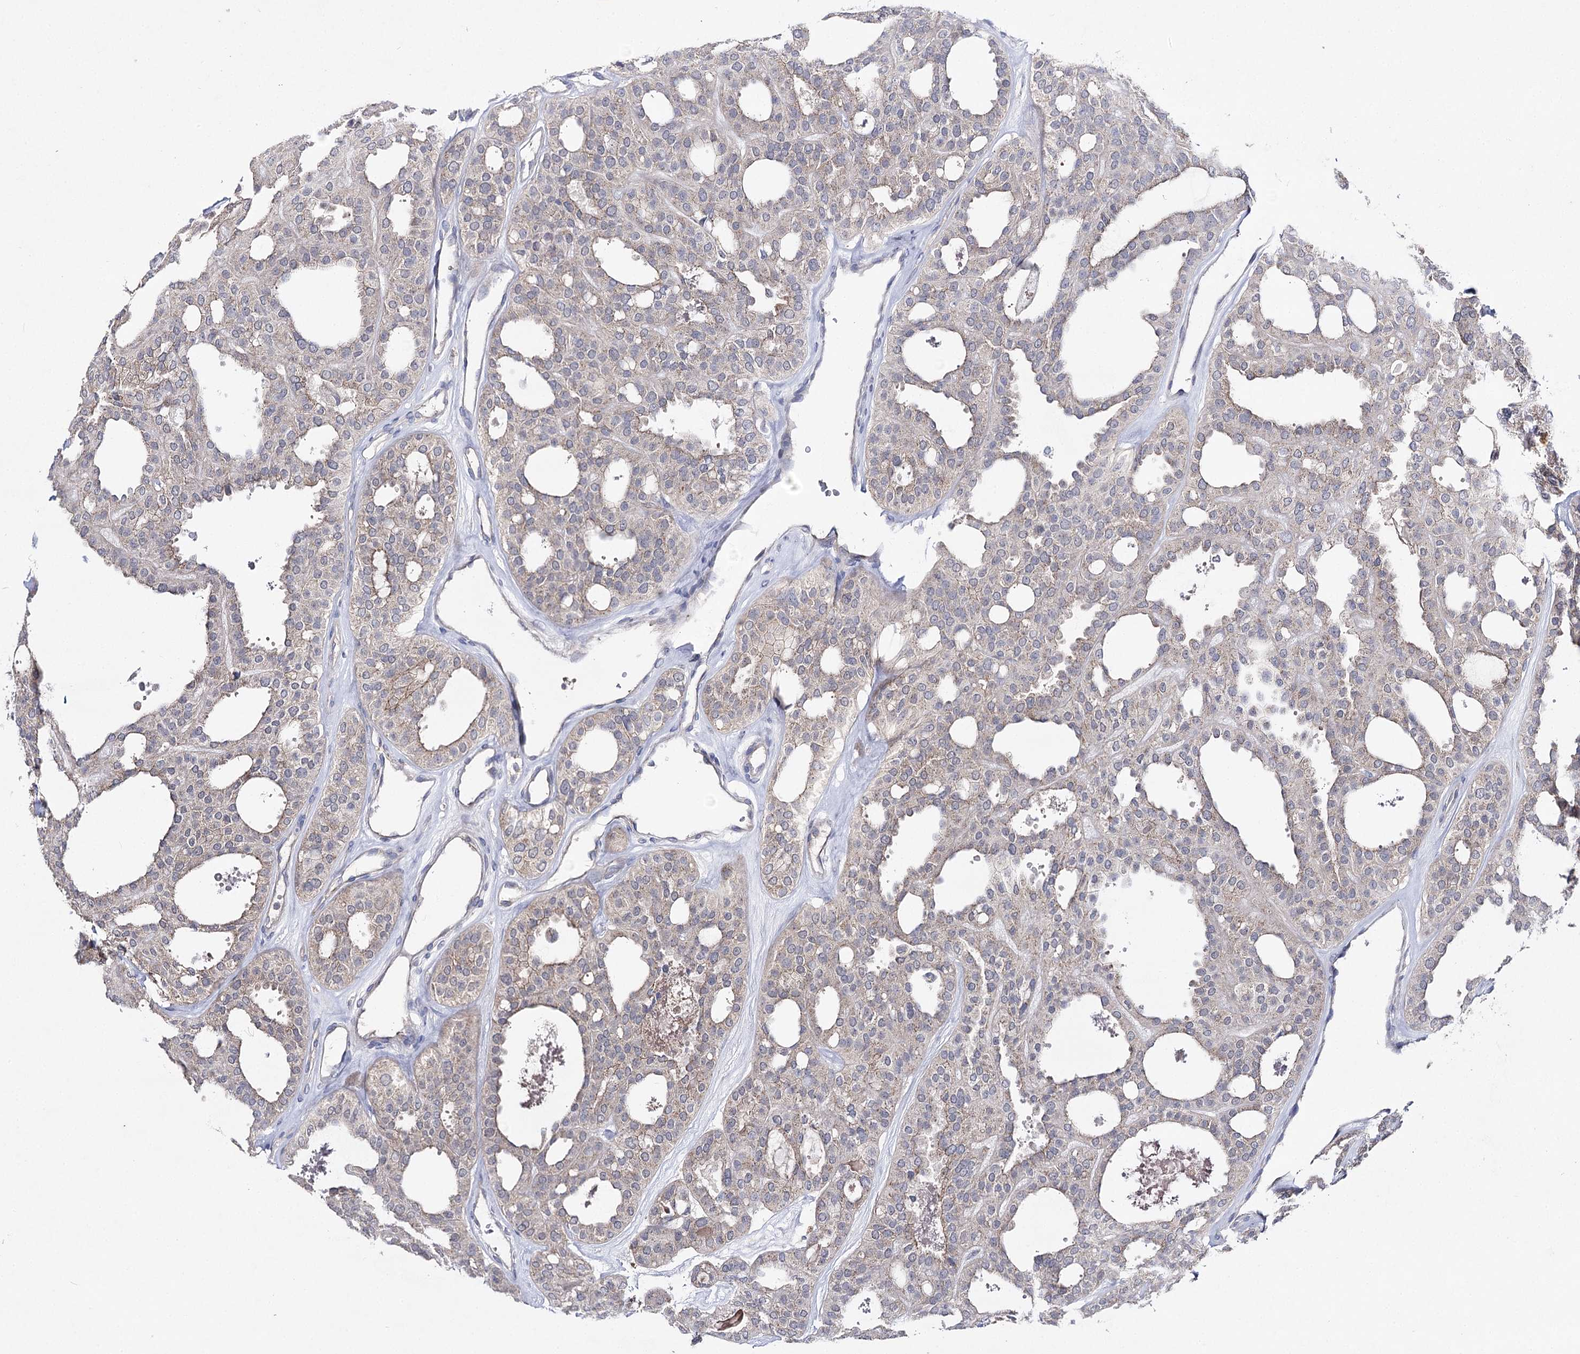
{"staining": {"intensity": "weak", "quantity": "<25%", "location": "cytoplasmic/membranous"}, "tissue": "thyroid cancer", "cell_type": "Tumor cells", "image_type": "cancer", "snomed": [{"axis": "morphology", "description": "Follicular adenoma carcinoma, NOS"}, {"axis": "topography", "description": "Thyroid gland"}], "caption": "Micrograph shows no protein expression in tumor cells of follicular adenoma carcinoma (thyroid) tissue.", "gene": "AURKC", "patient": {"sex": "male", "age": 75}}